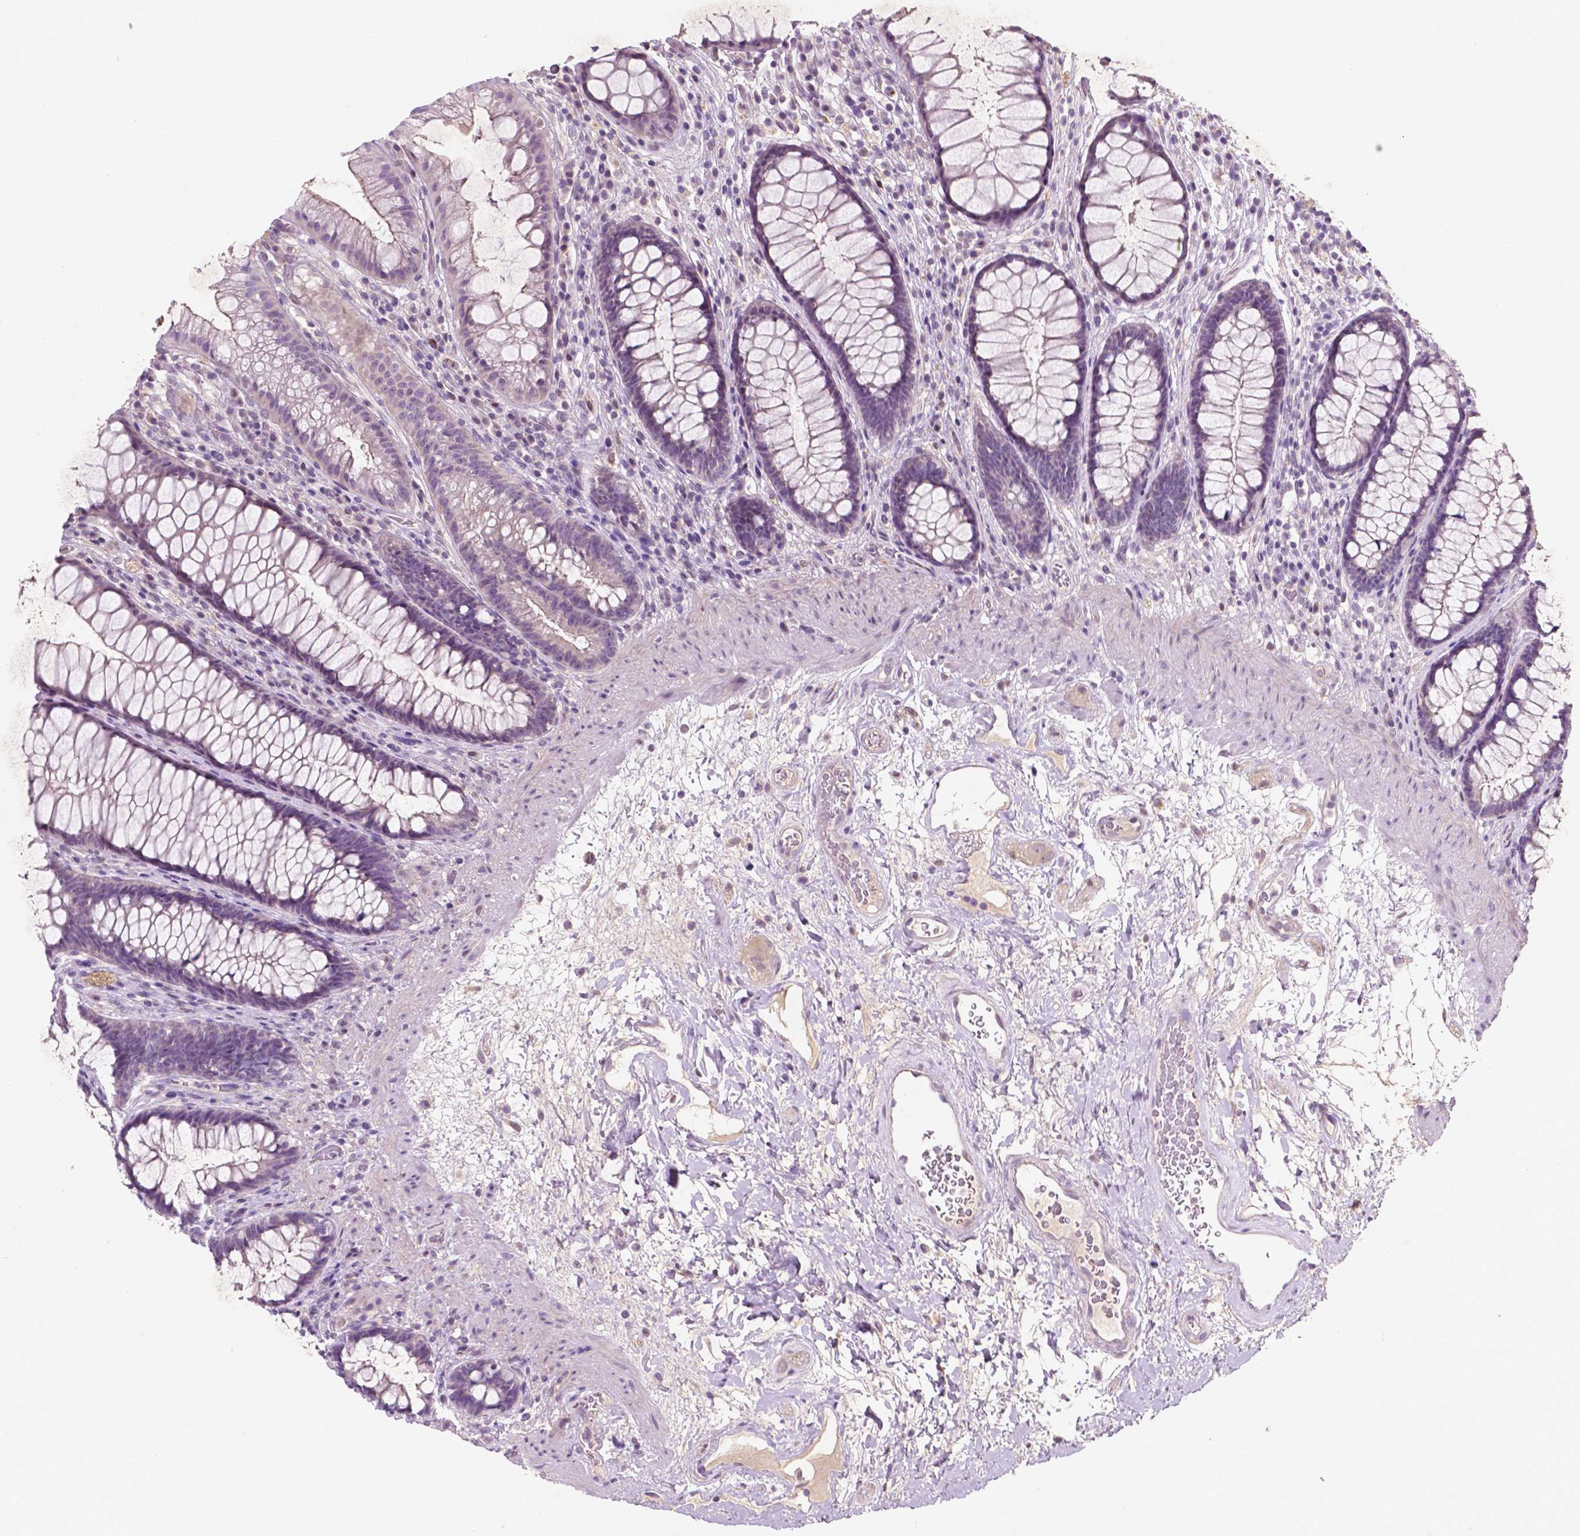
{"staining": {"intensity": "weak", "quantity": "<25%", "location": "cytoplasmic/membranous"}, "tissue": "rectum", "cell_type": "Glandular cells", "image_type": "normal", "snomed": [{"axis": "morphology", "description": "Normal tissue, NOS"}, {"axis": "topography", "description": "Rectum"}], "caption": "A histopathology image of rectum stained for a protein displays no brown staining in glandular cells.", "gene": "GPR37", "patient": {"sex": "male", "age": 72}}